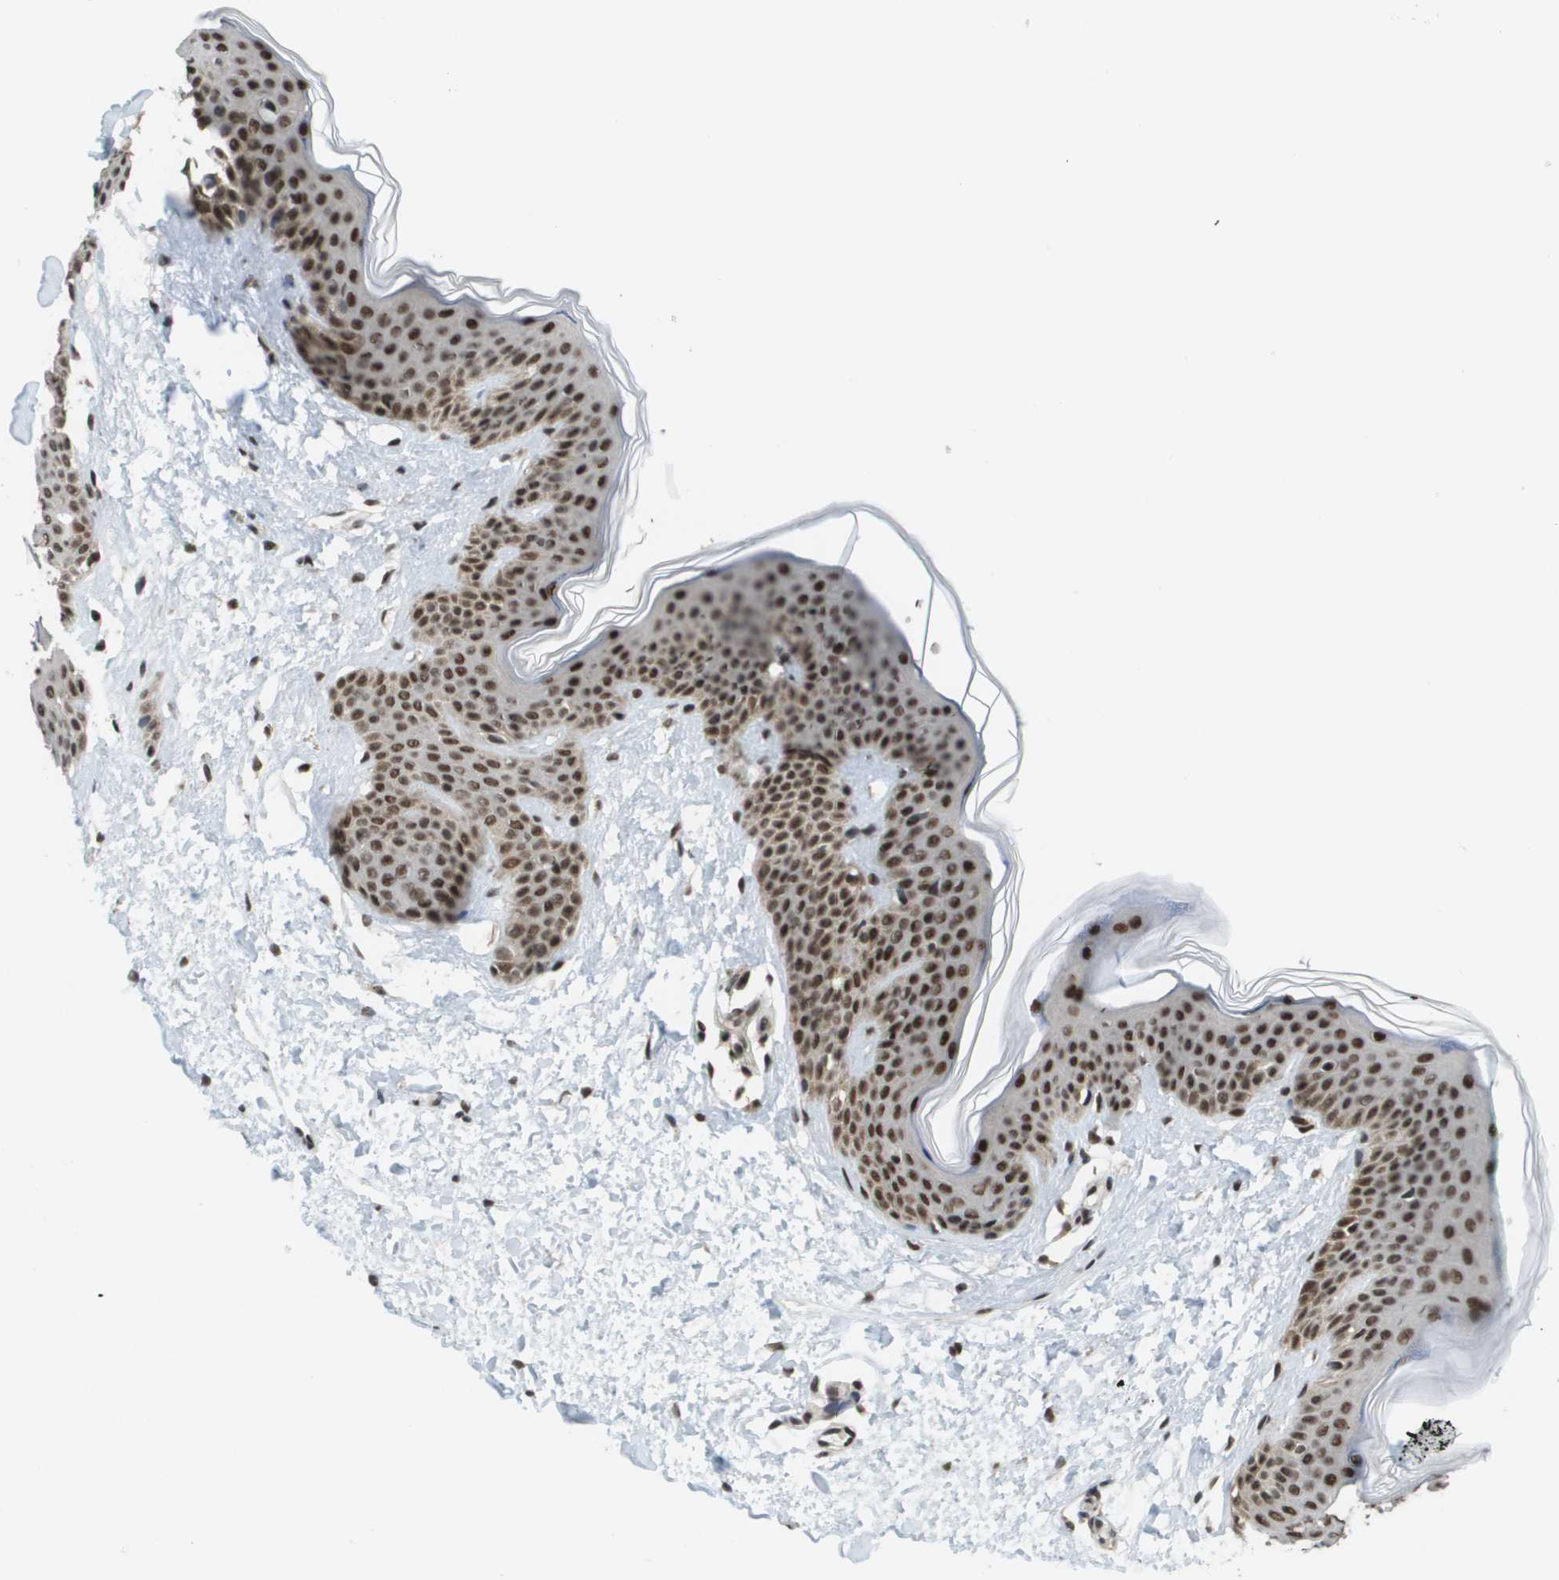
{"staining": {"intensity": "moderate", "quantity": ">75%", "location": "nuclear"}, "tissue": "skin", "cell_type": "Fibroblasts", "image_type": "normal", "snomed": [{"axis": "morphology", "description": "Normal tissue, NOS"}, {"axis": "topography", "description": "Skin"}], "caption": "Fibroblasts reveal medium levels of moderate nuclear expression in about >75% of cells in benign human skin.", "gene": "PRCC", "patient": {"sex": "female", "age": 17}}